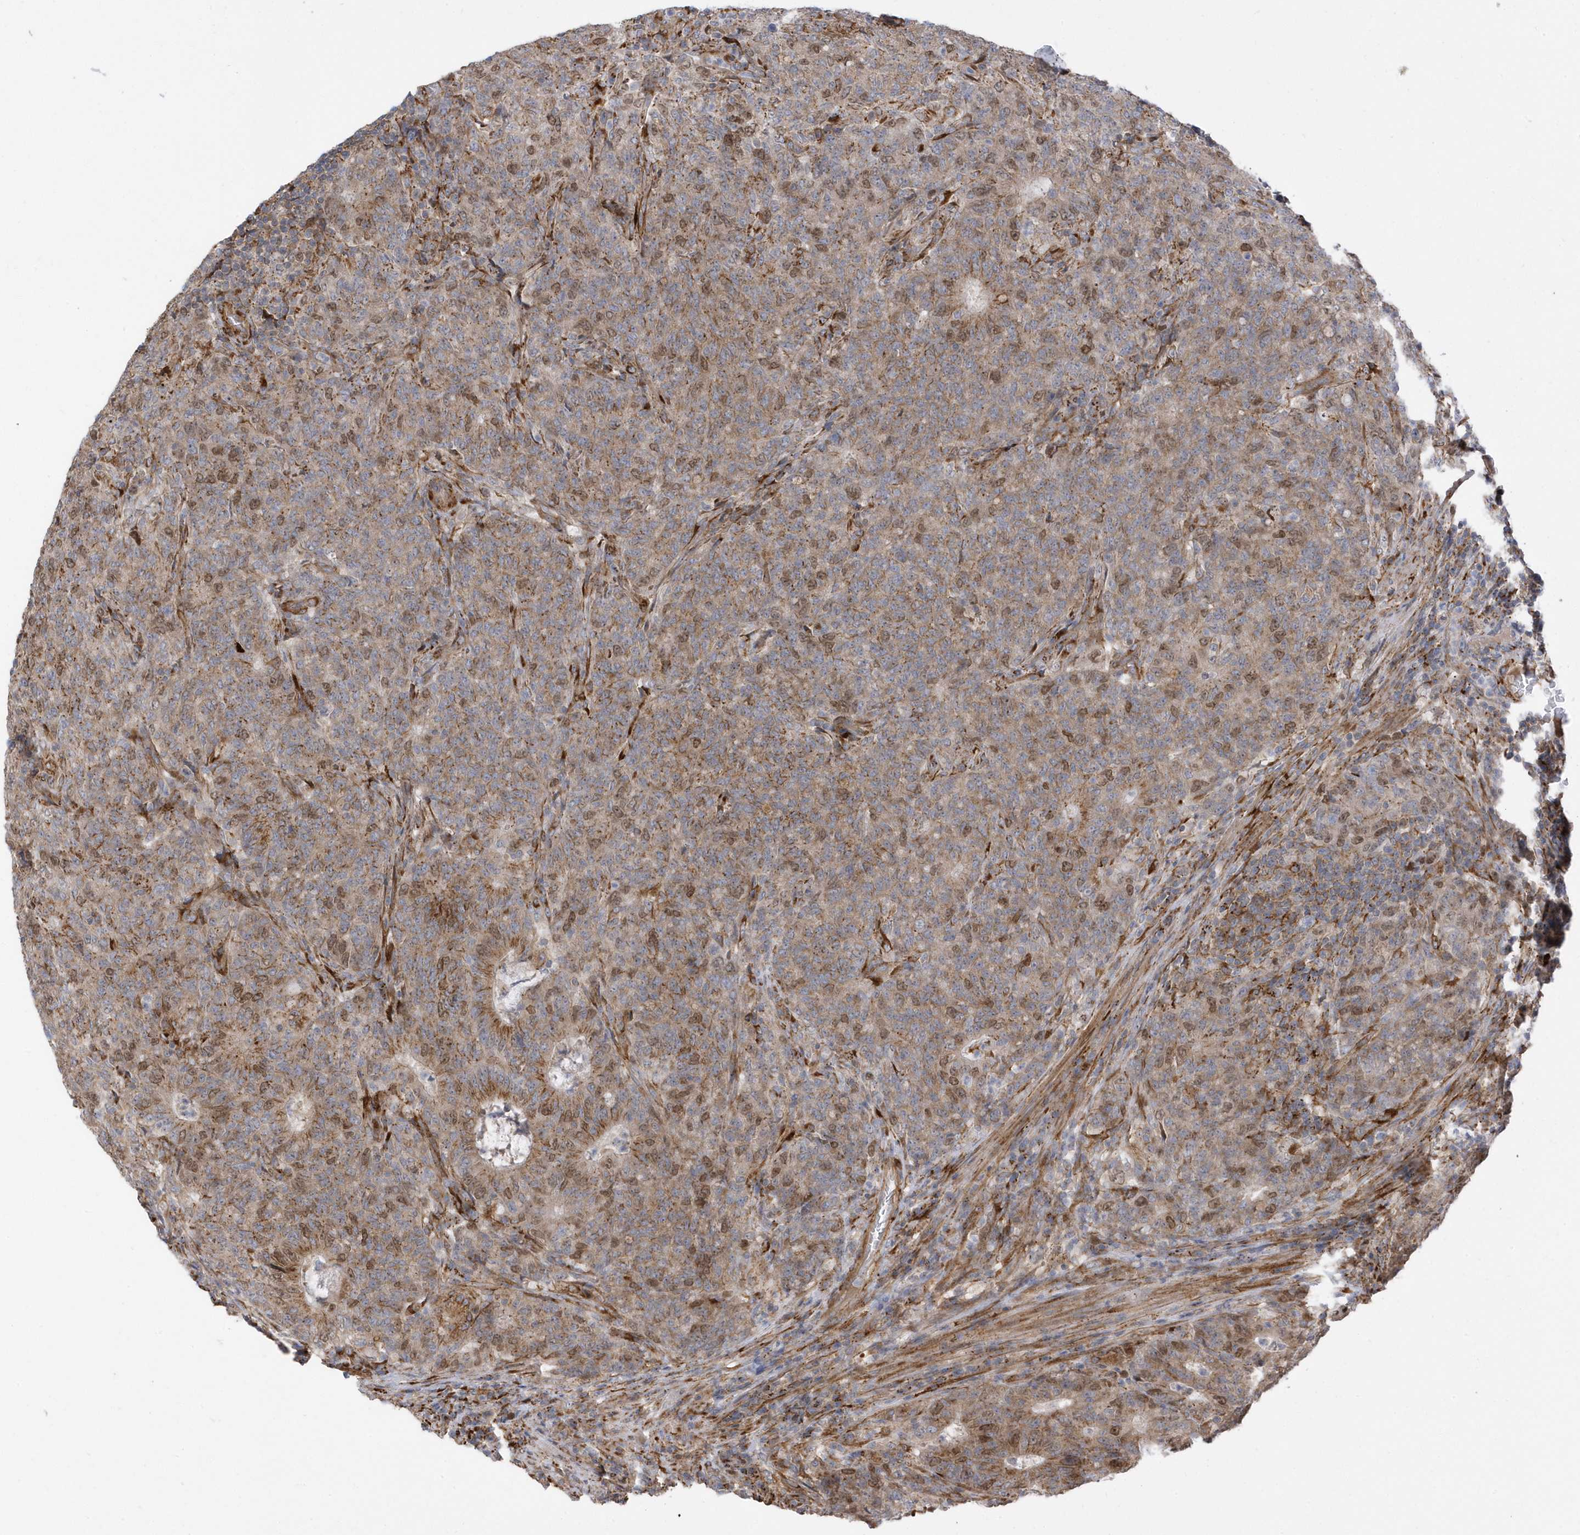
{"staining": {"intensity": "moderate", "quantity": ">75%", "location": "cytoplasmic/membranous,nuclear"}, "tissue": "colorectal cancer", "cell_type": "Tumor cells", "image_type": "cancer", "snomed": [{"axis": "morphology", "description": "Normal tissue, NOS"}, {"axis": "morphology", "description": "Adenocarcinoma, NOS"}, {"axis": "topography", "description": "Colon"}], "caption": "Immunohistochemistry (IHC) of human colorectal adenocarcinoma displays medium levels of moderate cytoplasmic/membranous and nuclear staining in approximately >75% of tumor cells.", "gene": "HRH4", "patient": {"sex": "female", "age": 75}}